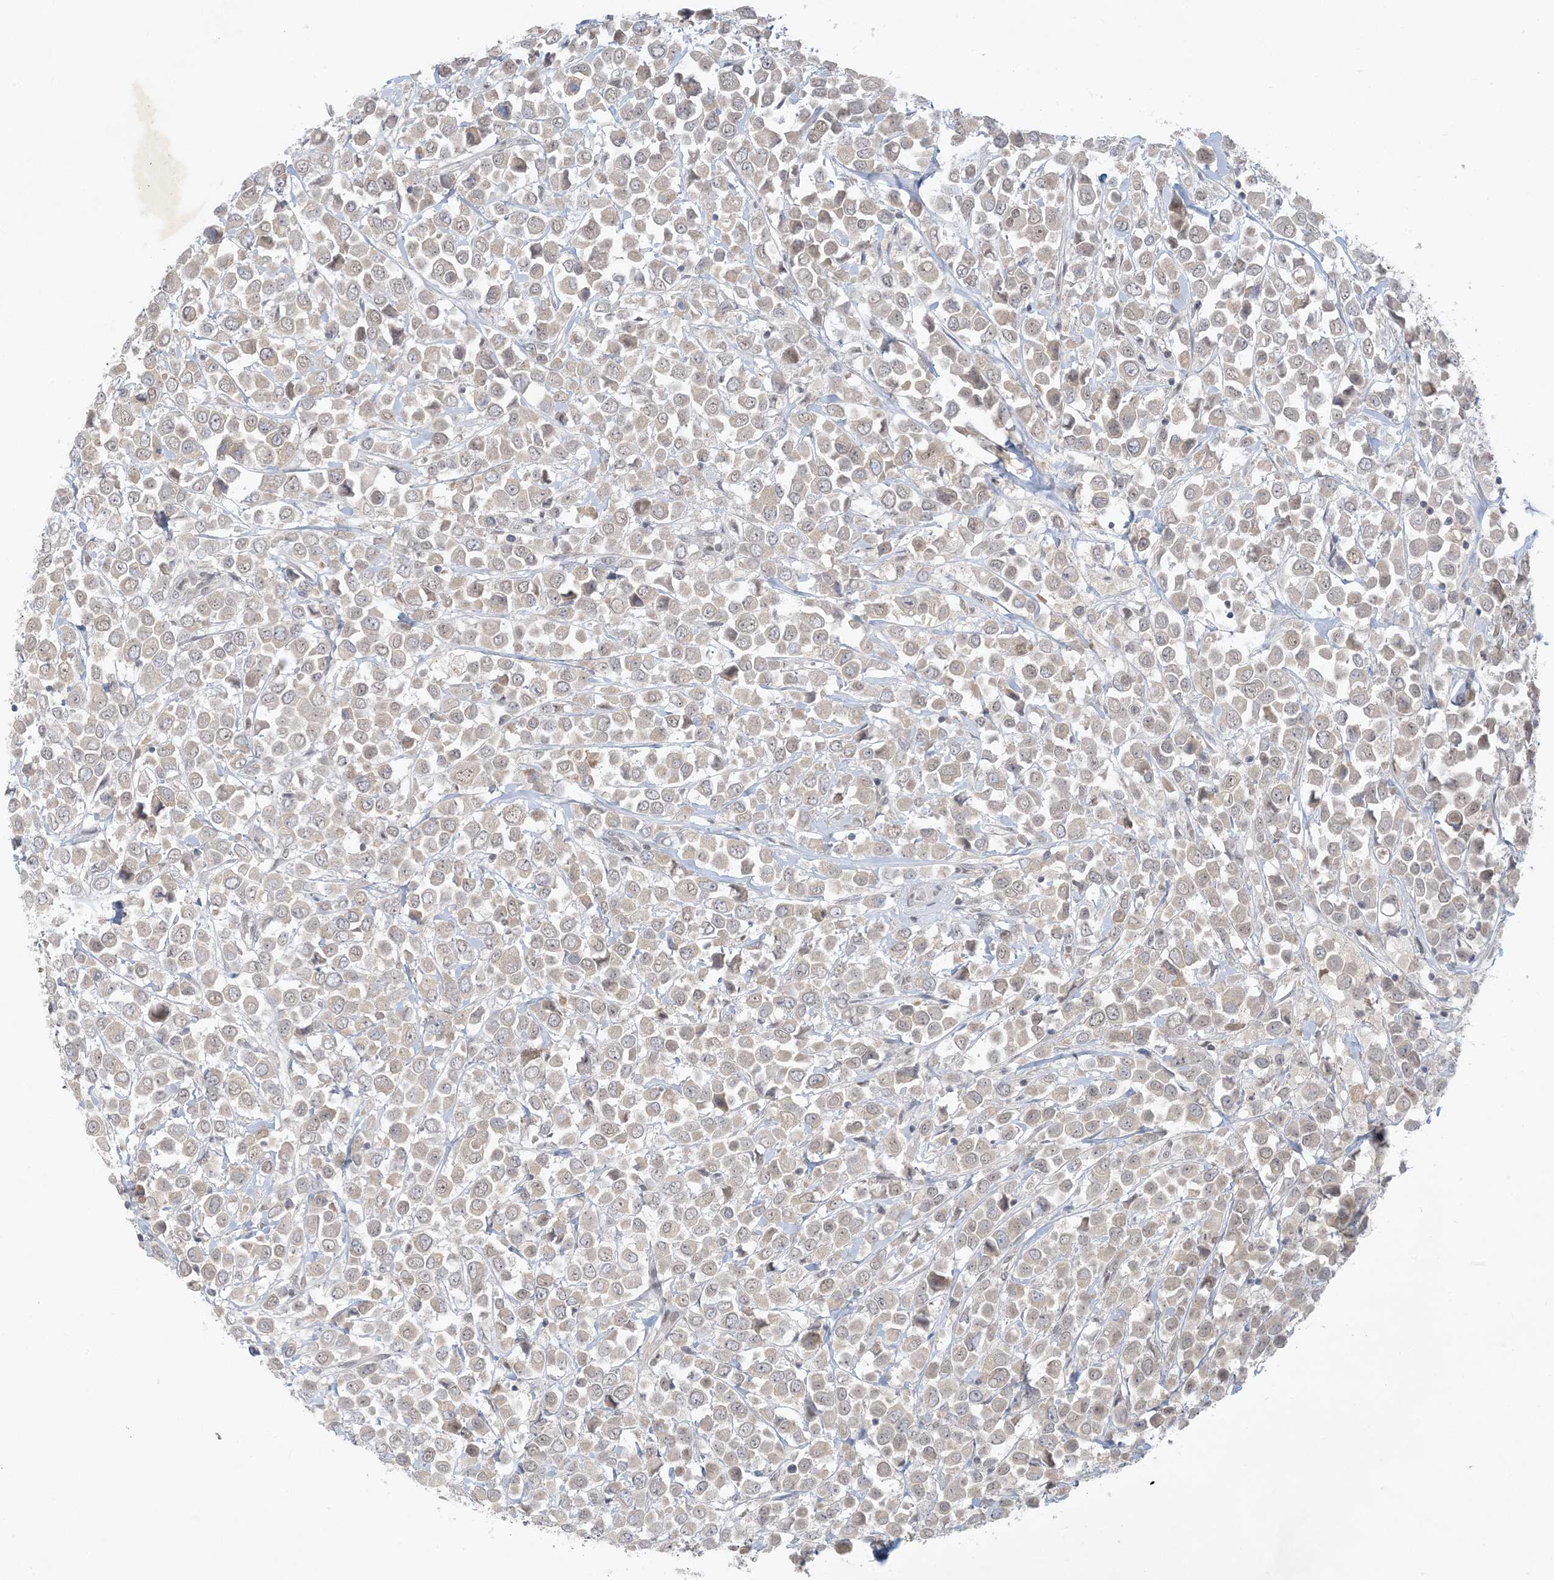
{"staining": {"intensity": "weak", "quantity": ">75%", "location": "cytoplasmic/membranous"}, "tissue": "breast cancer", "cell_type": "Tumor cells", "image_type": "cancer", "snomed": [{"axis": "morphology", "description": "Duct carcinoma"}, {"axis": "topography", "description": "Breast"}], "caption": "This is an image of immunohistochemistry (IHC) staining of breast infiltrating ductal carcinoma, which shows weak staining in the cytoplasmic/membranous of tumor cells.", "gene": "OBI1", "patient": {"sex": "female", "age": 61}}